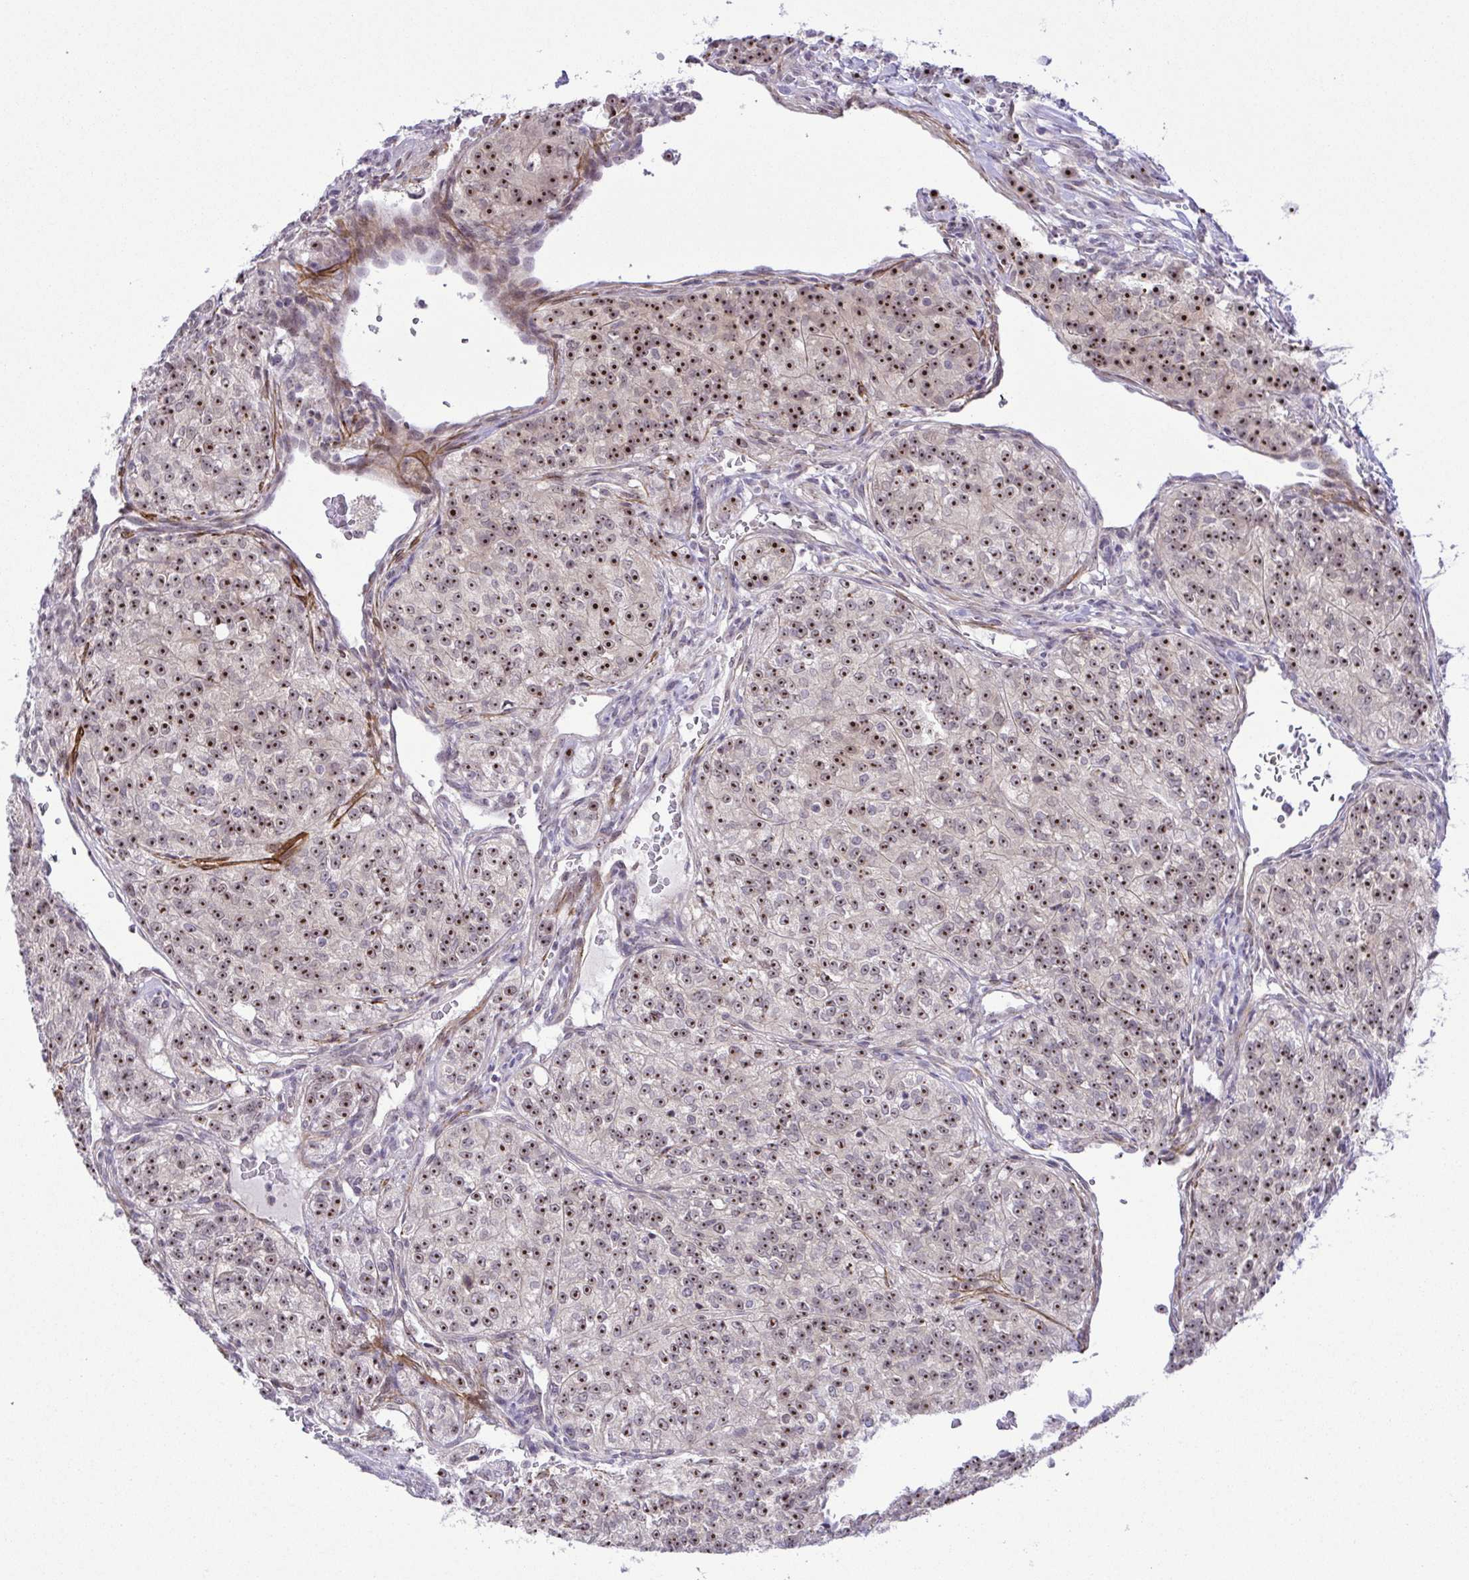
{"staining": {"intensity": "strong", "quantity": ">75%", "location": "nuclear"}, "tissue": "renal cancer", "cell_type": "Tumor cells", "image_type": "cancer", "snomed": [{"axis": "morphology", "description": "Adenocarcinoma, NOS"}, {"axis": "topography", "description": "Kidney"}], "caption": "Protein staining exhibits strong nuclear staining in about >75% of tumor cells in adenocarcinoma (renal).", "gene": "RSL24D1", "patient": {"sex": "female", "age": 63}}